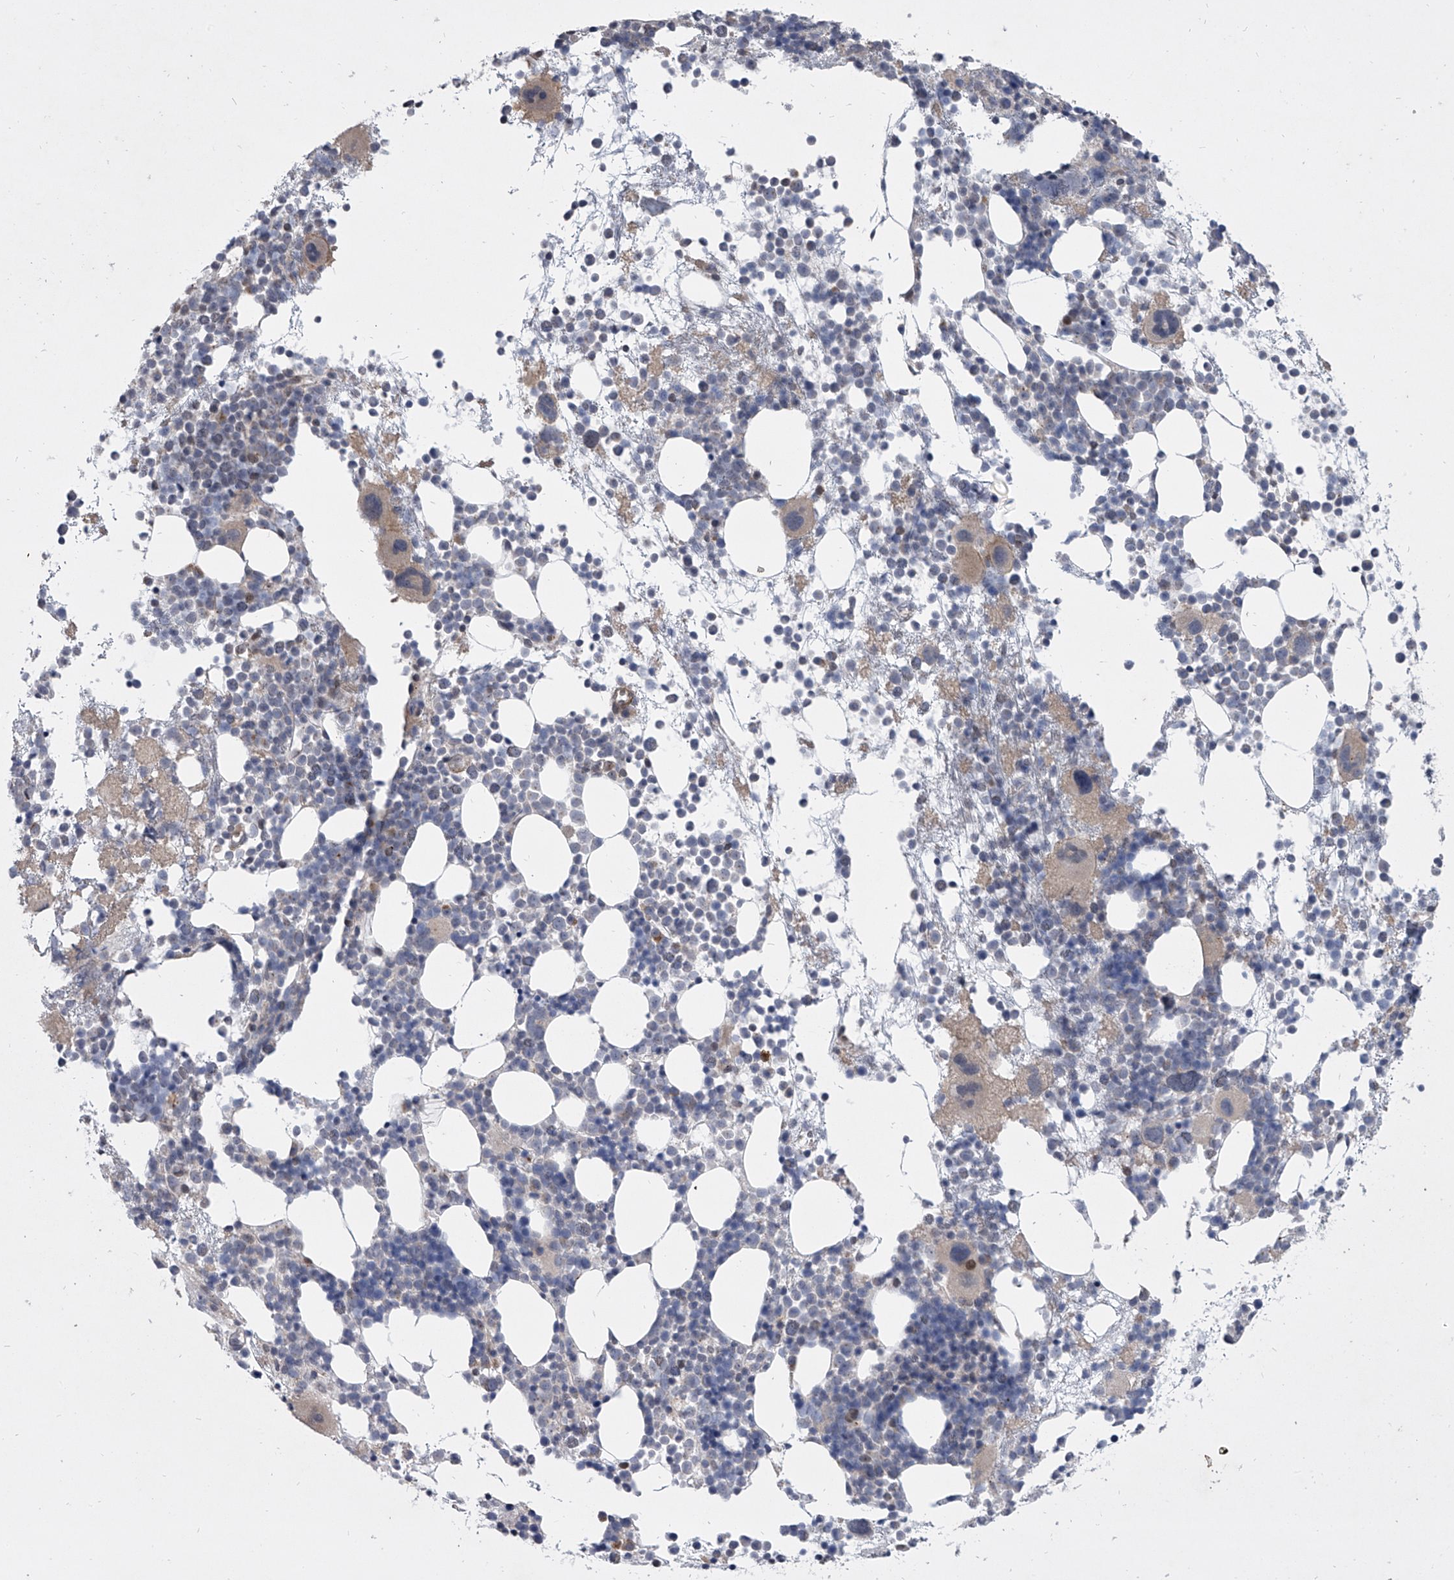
{"staining": {"intensity": "negative", "quantity": "none", "location": "none"}, "tissue": "bone marrow", "cell_type": "Hematopoietic cells", "image_type": "normal", "snomed": [{"axis": "morphology", "description": "Normal tissue, NOS"}, {"axis": "topography", "description": "Bone marrow"}], "caption": "Hematopoietic cells show no significant protein expression in benign bone marrow. The staining was performed using DAB to visualize the protein expression in brown, while the nuclei were stained in blue with hematoxylin (Magnification: 20x).", "gene": "HEATR6", "patient": {"sex": "female", "age": 57}}